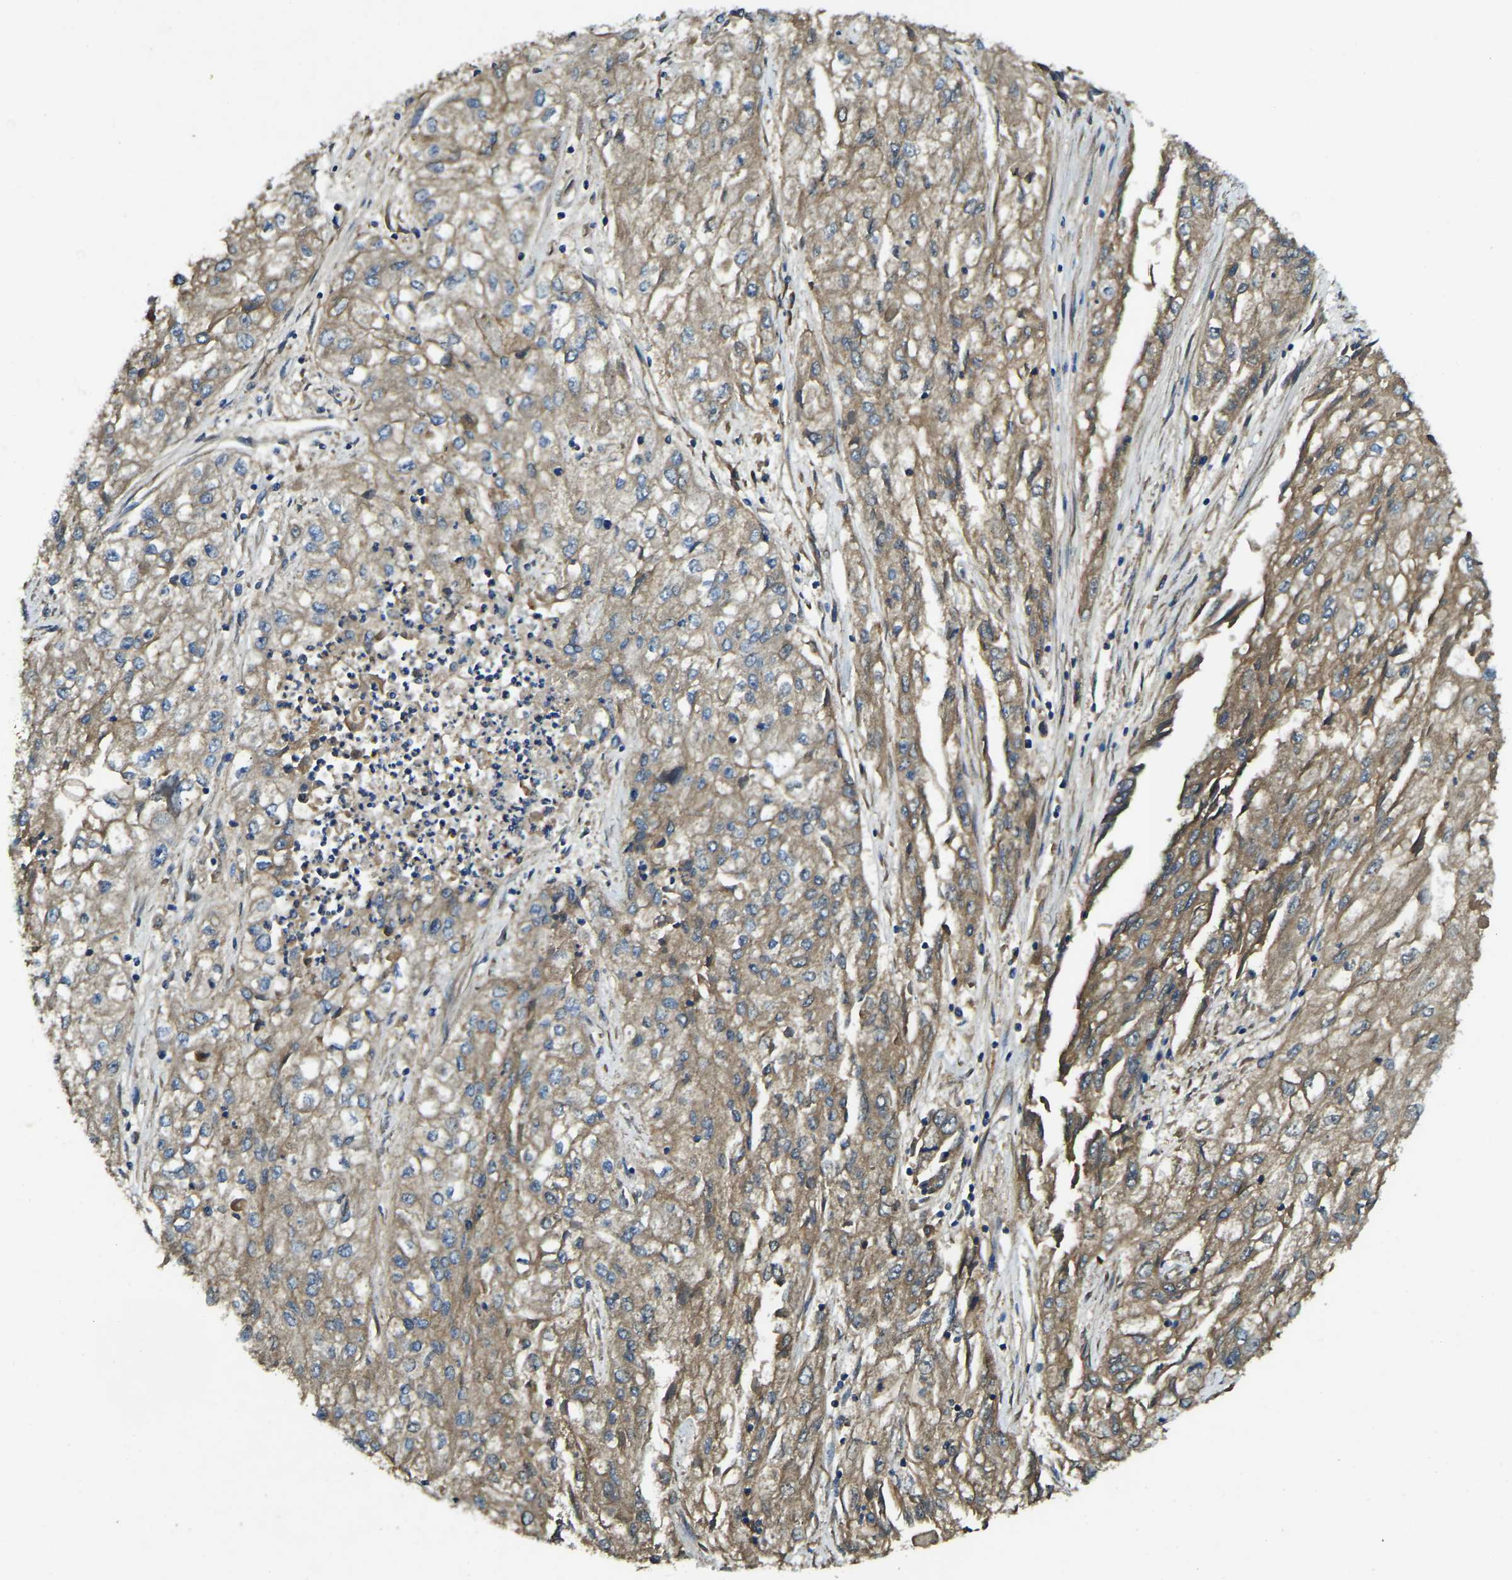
{"staining": {"intensity": "weak", "quantity": ">75%", "location": "cytoplasmic/membranous"}, "tissue": "endometrial cancer", "cell_type": "Tumor cells", "image_type": "cancer", "snomed": [{"axis": "morphology", "description": "Adenocarcinoma, NOS"}, {"axis": "topography", "description": "Endometrium"}], "caption": "Adenocarcinoma (endometrial) stained with a protein marker displays weak staining in tumor cells.", "gene": "ATP8B1", "patient": {"sex": "female", "age": 49}}